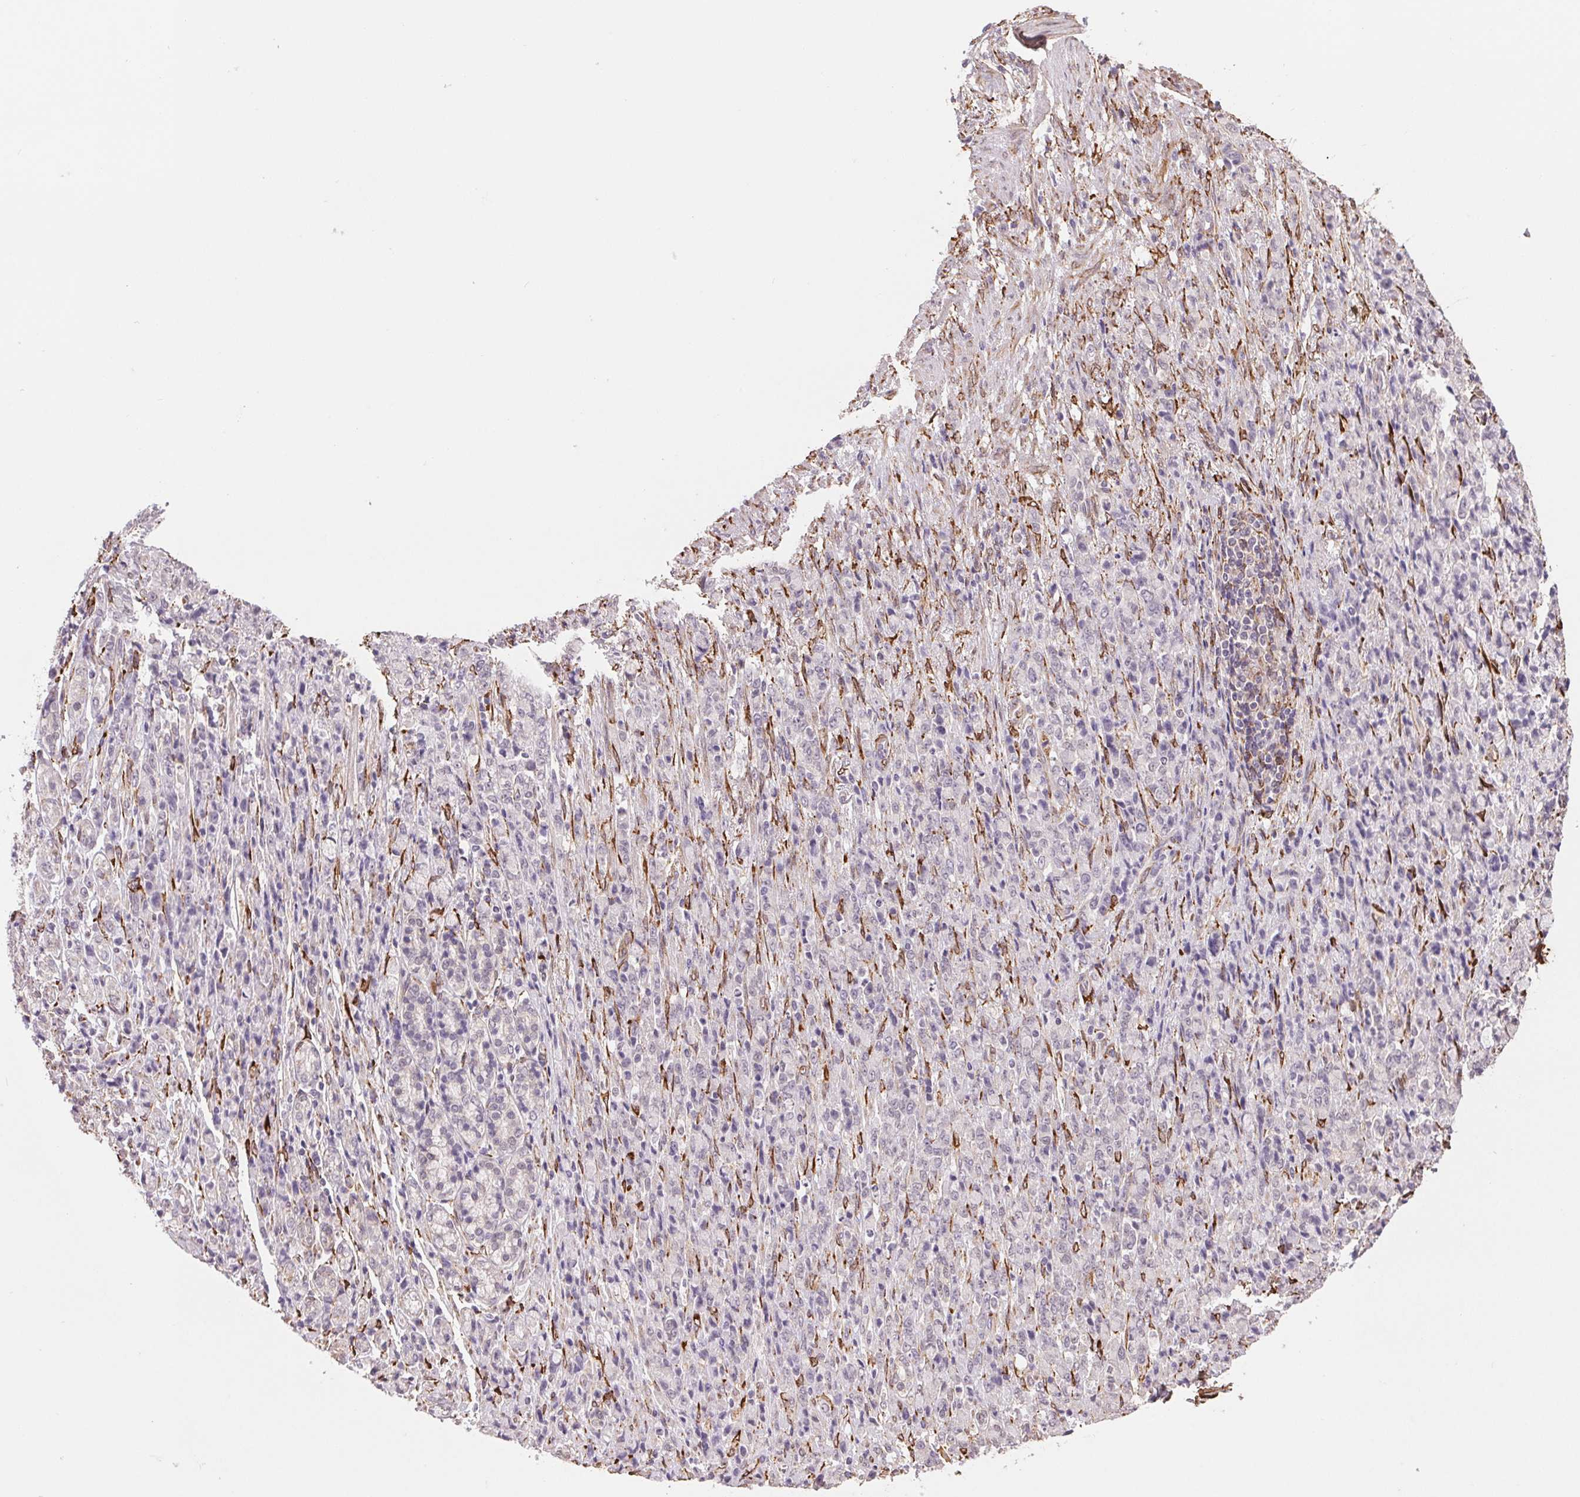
{"staining": {"intensity": "negative", "quantity": "none", "location": "none"}, "tissue": "stomach cancer", "cell_type": "Tumor cells", "image_type": "cancer", "snomed": [{"axis": "morphology", "description": "Adenocarcinoma, NOS"}, {"axis": "topography", "description": "Stomach"}], "caption": "Tumor cells are negative for brown protein staining in stomach cancer.", "gene": "FKBP10", "patient": {"sex": "female", "age": 79}}